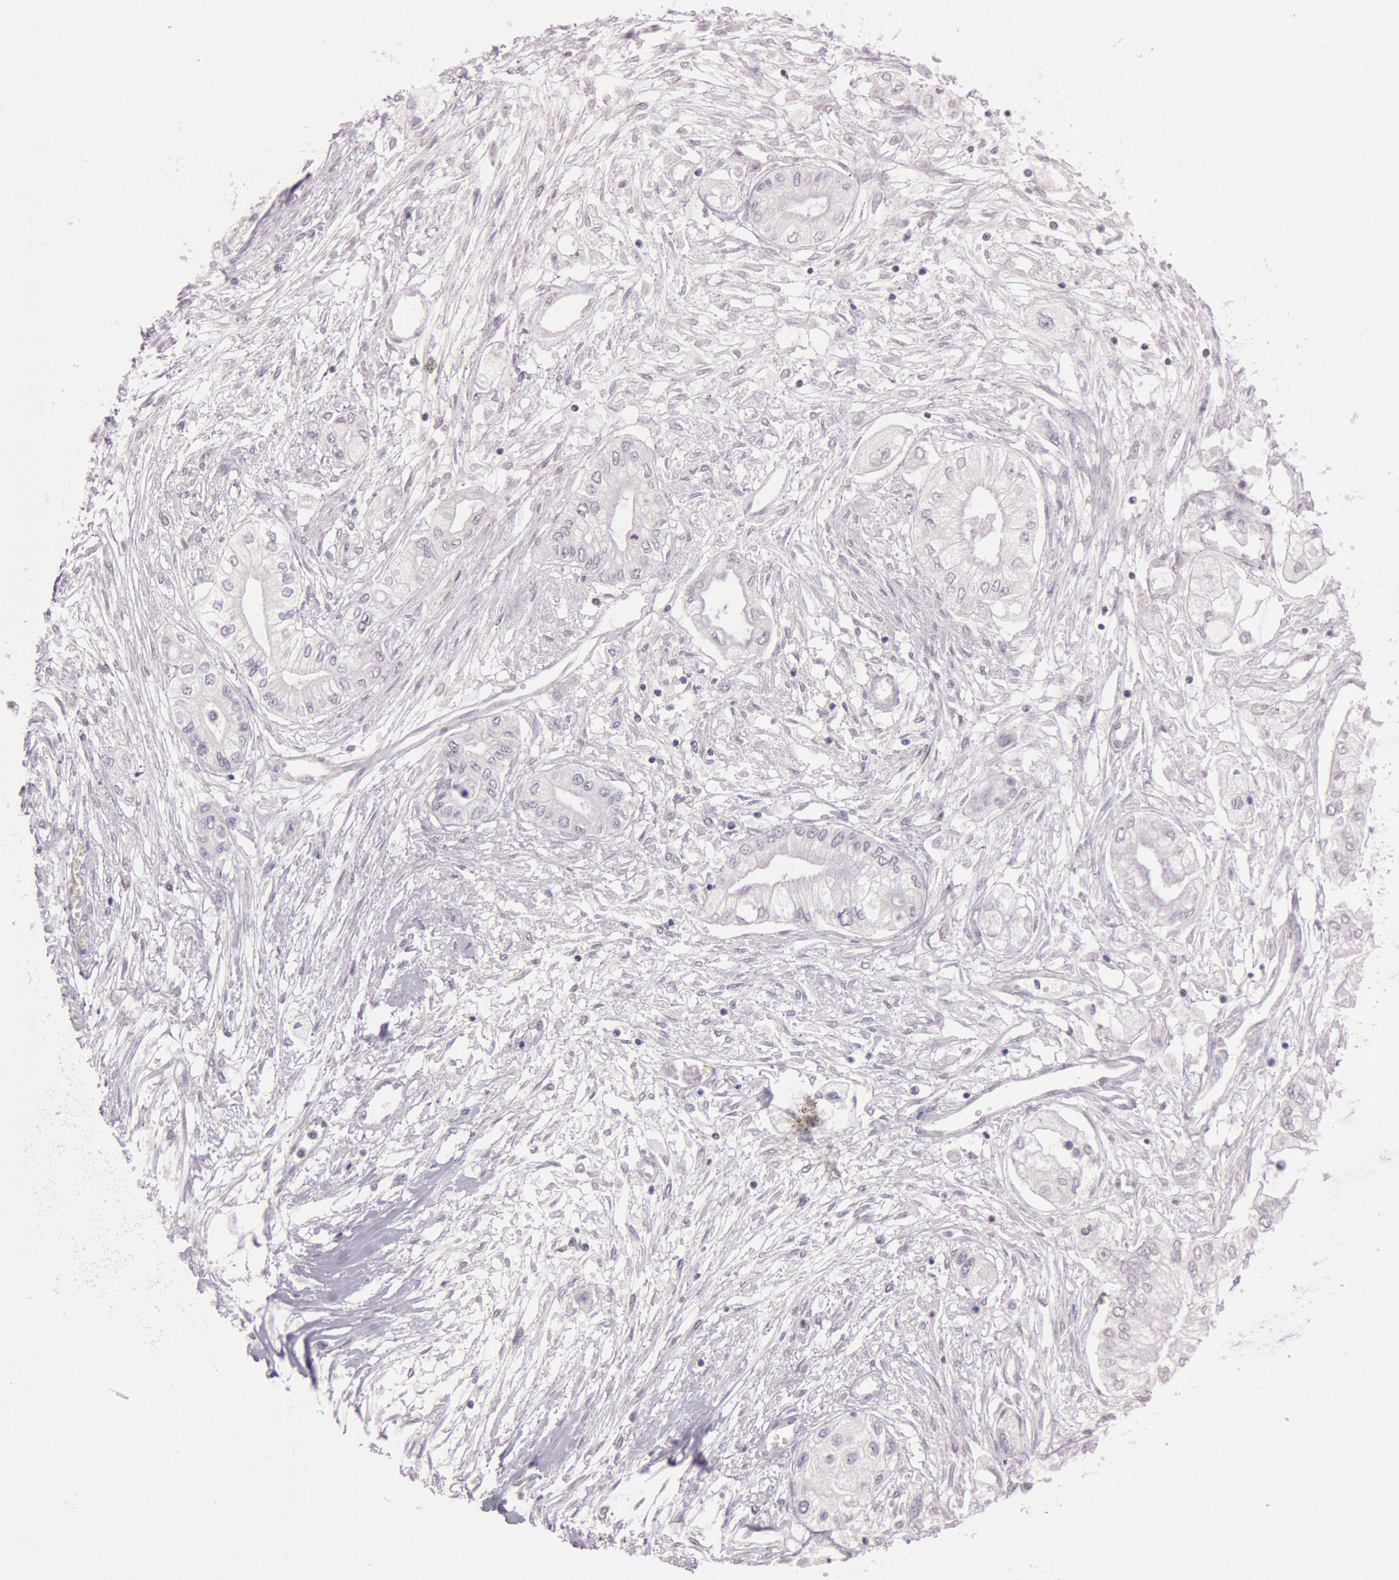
{"staining": {"intensity": "negative", "quantity": "none", "location": "none"}, "tissue": "pancreatic cancer", "cell_type": "Tumor cells", "image_type": "cancer", "snomed": [{"axis": "morphology", "description": "Adenocarcinoma, NOS"}, {"axis": "topography", "description": "Pancreas"}], "caption": "The immunohistochemistry image has no significant positivity in tumor cells of pancreatic adenocarcinoma tissue.", "gene": "TASL", "patient": {"sex": "male", "age": 79}}